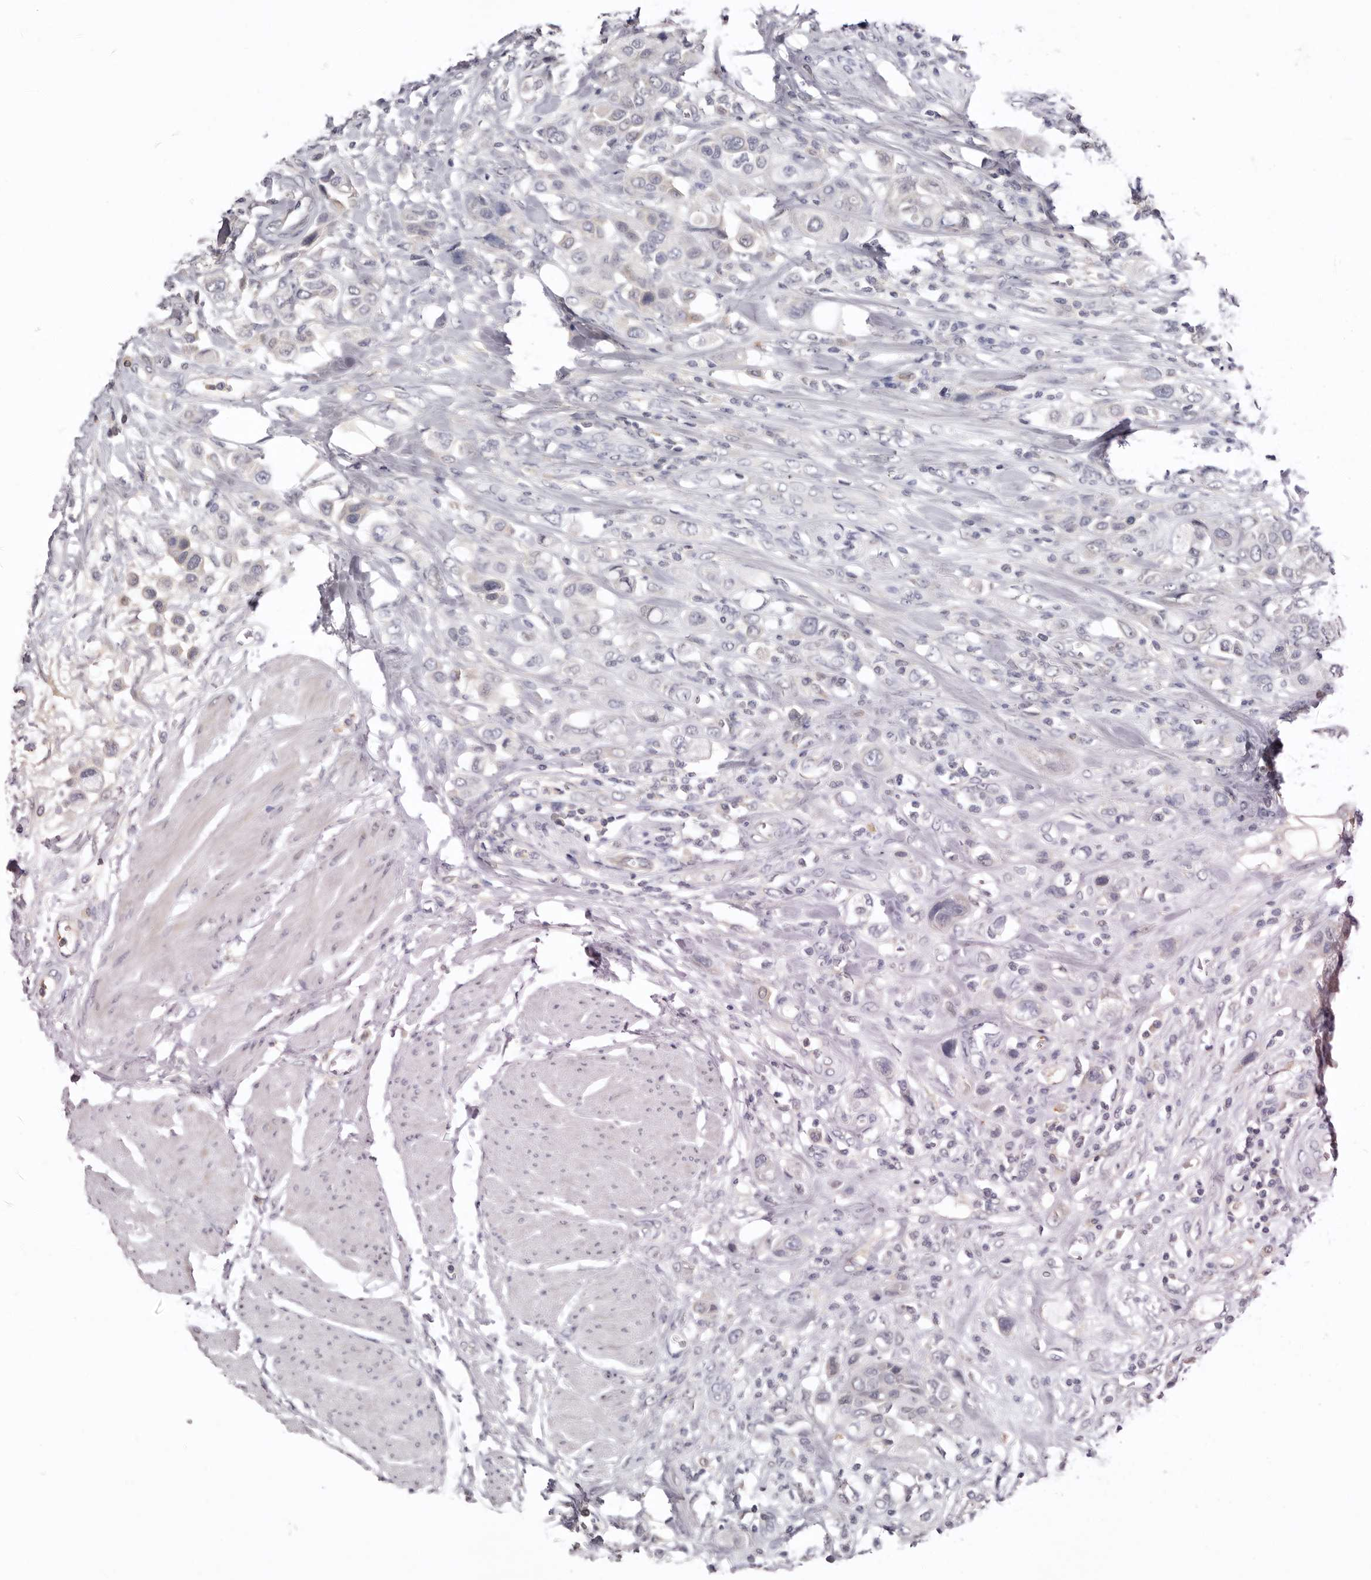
{"staining": {"intensity": "negative", "quantity": "none", "location": "none"}, "tissue": "urothelial cancer", "cell_type": "Tumor cells", "image_type": "cancer", "snomed": [{"axis": "morphology", "description": "Urothelial carcinoma, High grade"}, {"axis": "topography", "description": "Urinary bladder"}], "caption": "Urothelial carcinoma (high-grade) was stained to show a protein in brown. There is no significant staining in tumor cells.", "gene": "LMLN", "patient": {"sex": "male", "age": 50}}